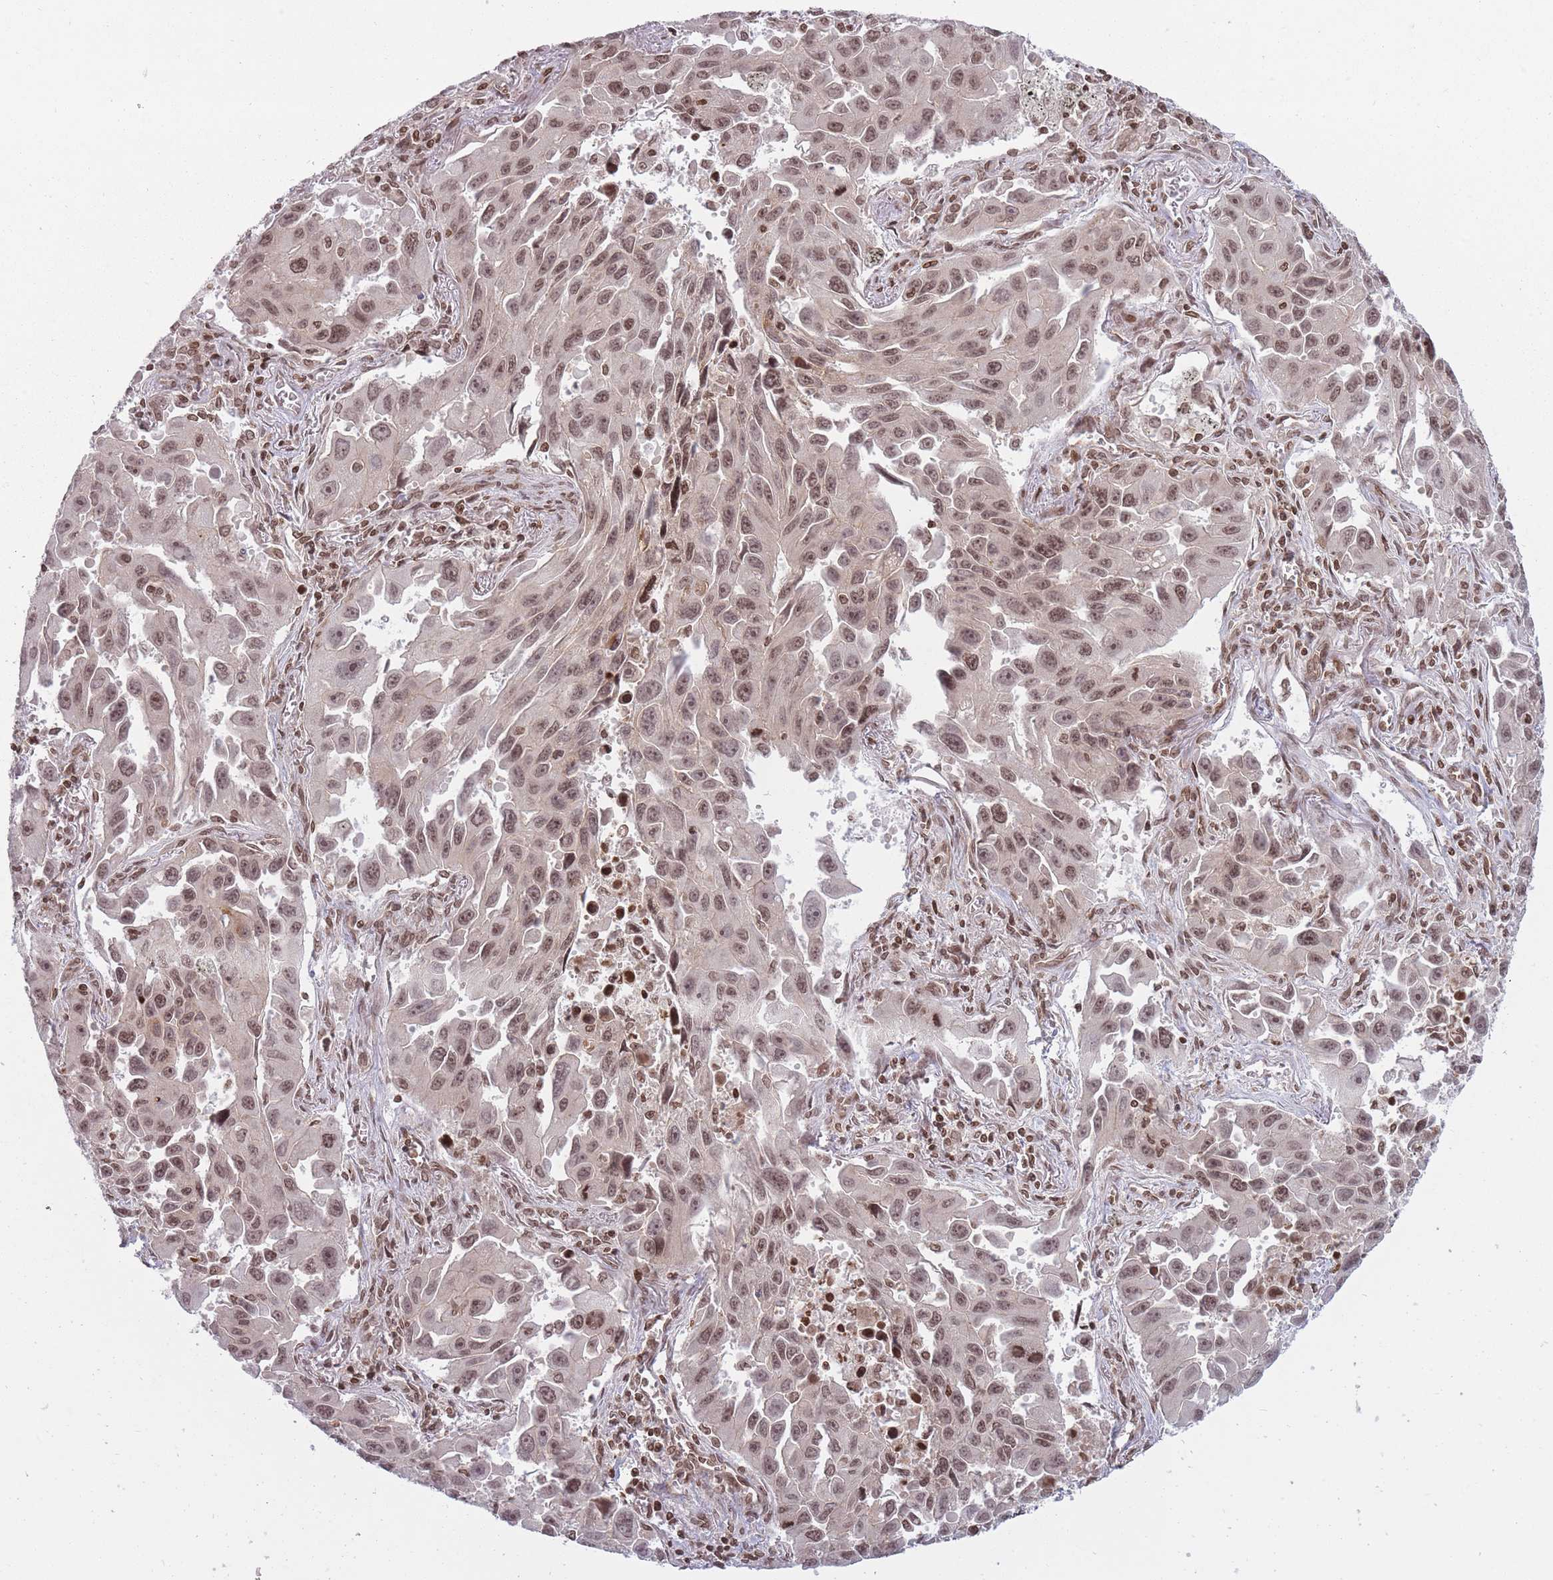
{"staining": {"intensity": "moderate", "quantity": ">75%", "location": "nuclear"}, "tissue": "lung cancer", "cell_type": "Tumor cells", "image_type": "cancer", "snomed": [{"axis": "morphology", "description": "Adenocarcinoma, NOS"}, {"axis": "topography", "description": "Lung"}], "caption": "Tumor cells reveal medium levels of moderate nuclear positivity in about >75% of cells in human lung cancer.", "gene": "TMC6", "patient": {"sex": "male", "age": 66}}